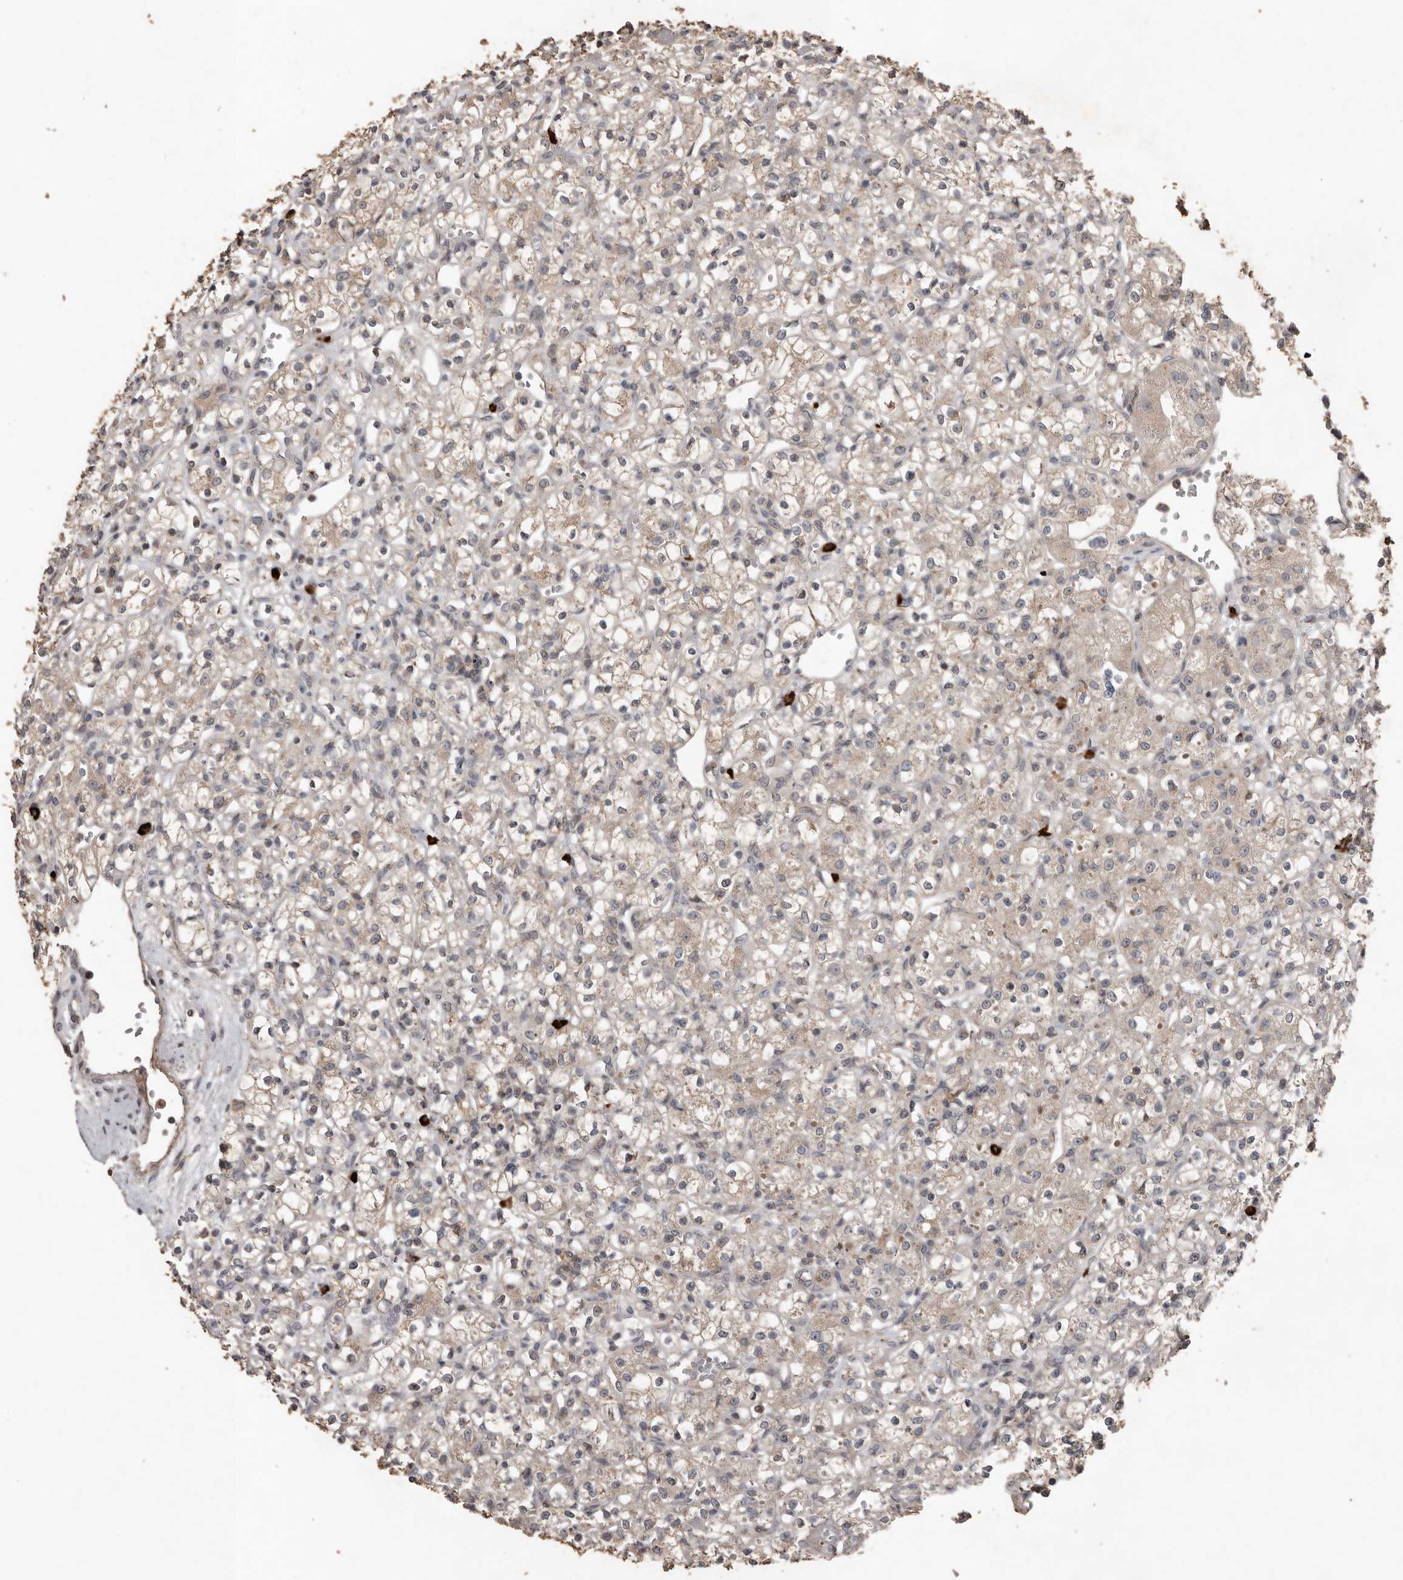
{"staining": {"intensity": "weak", "quantity": "<25%", "location": "cytoplasmic/membranous"}, "tissue": "renal cancer", "cell_type": "Tumor cells", "image_type": "cancer", "snomed": [{"axis": "morphology", "description": "Adenocarcinoma, NOS"}, {"axis": "topography", "description": "Kidney"}], "caption": "Tumor cells are negative for protein expression in human renal cancer. (DAB IHC visualized using brightfield microscopy, high magnification).", "gene": "BAMBI", "patient": {"sex": "female", "age": 59}}